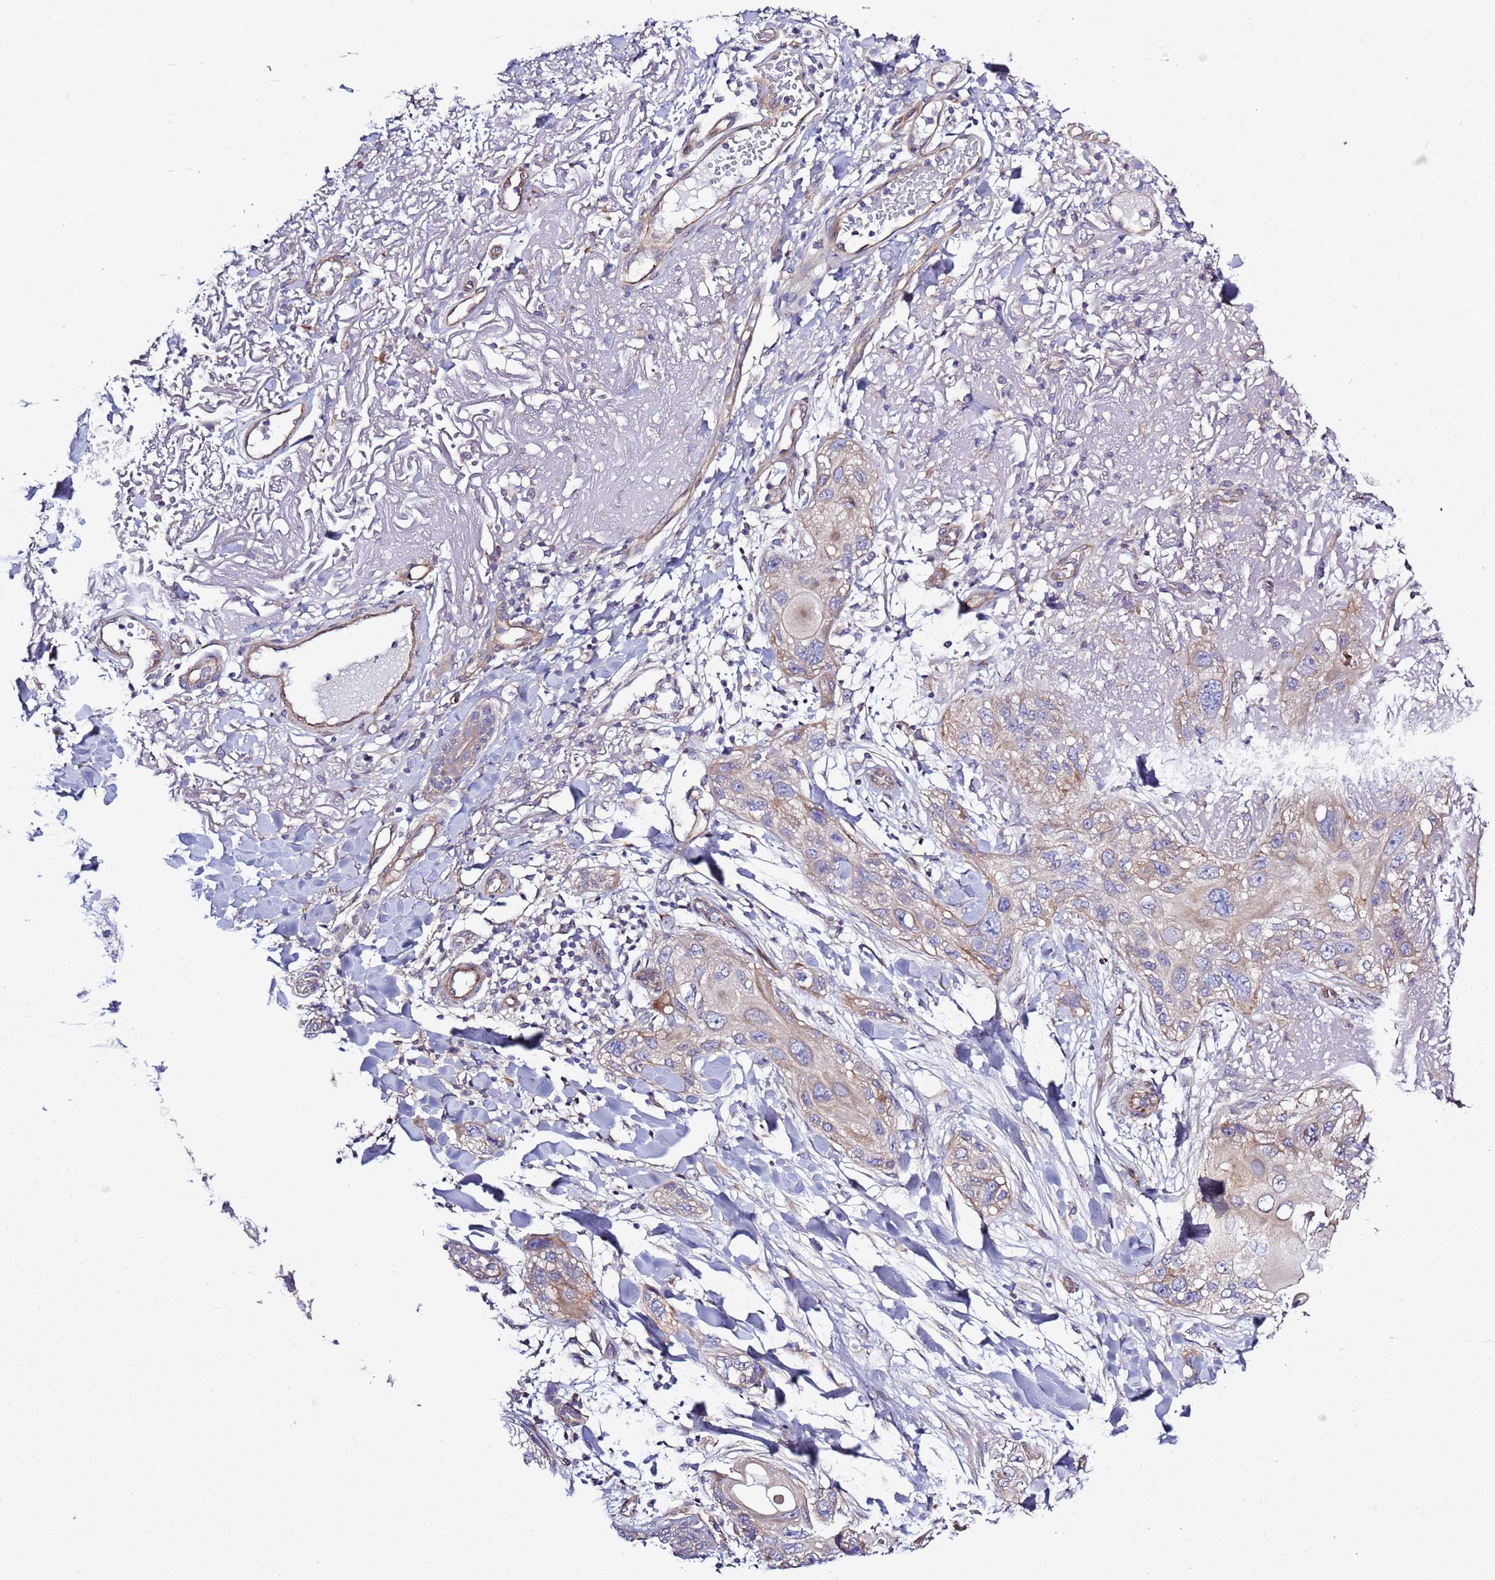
{"staining": {"intensity": "weak", "quantity": "<25%", "location": "cytoplasmic/membranous"}, "tissue": "skin cancer", "cell_type": "Tumor cells", "image_type": "cancer", "snomed": [{"axis": "morphology", "description": "Normal tissue, NOS"}, {"axis": "morphology", "description": "Squamous cell carcinoma, NOS"}, {"axis": "topography", "description": "Skin"}], "caption": "DAB immunohistochemical staining of skin cancer (squamous cell carcinoma) displays no significant expression in tumor cells. Nuclei are stained in blue.", "gene": "SPCS1", "patient": {"sex": "male", "age": 72}}